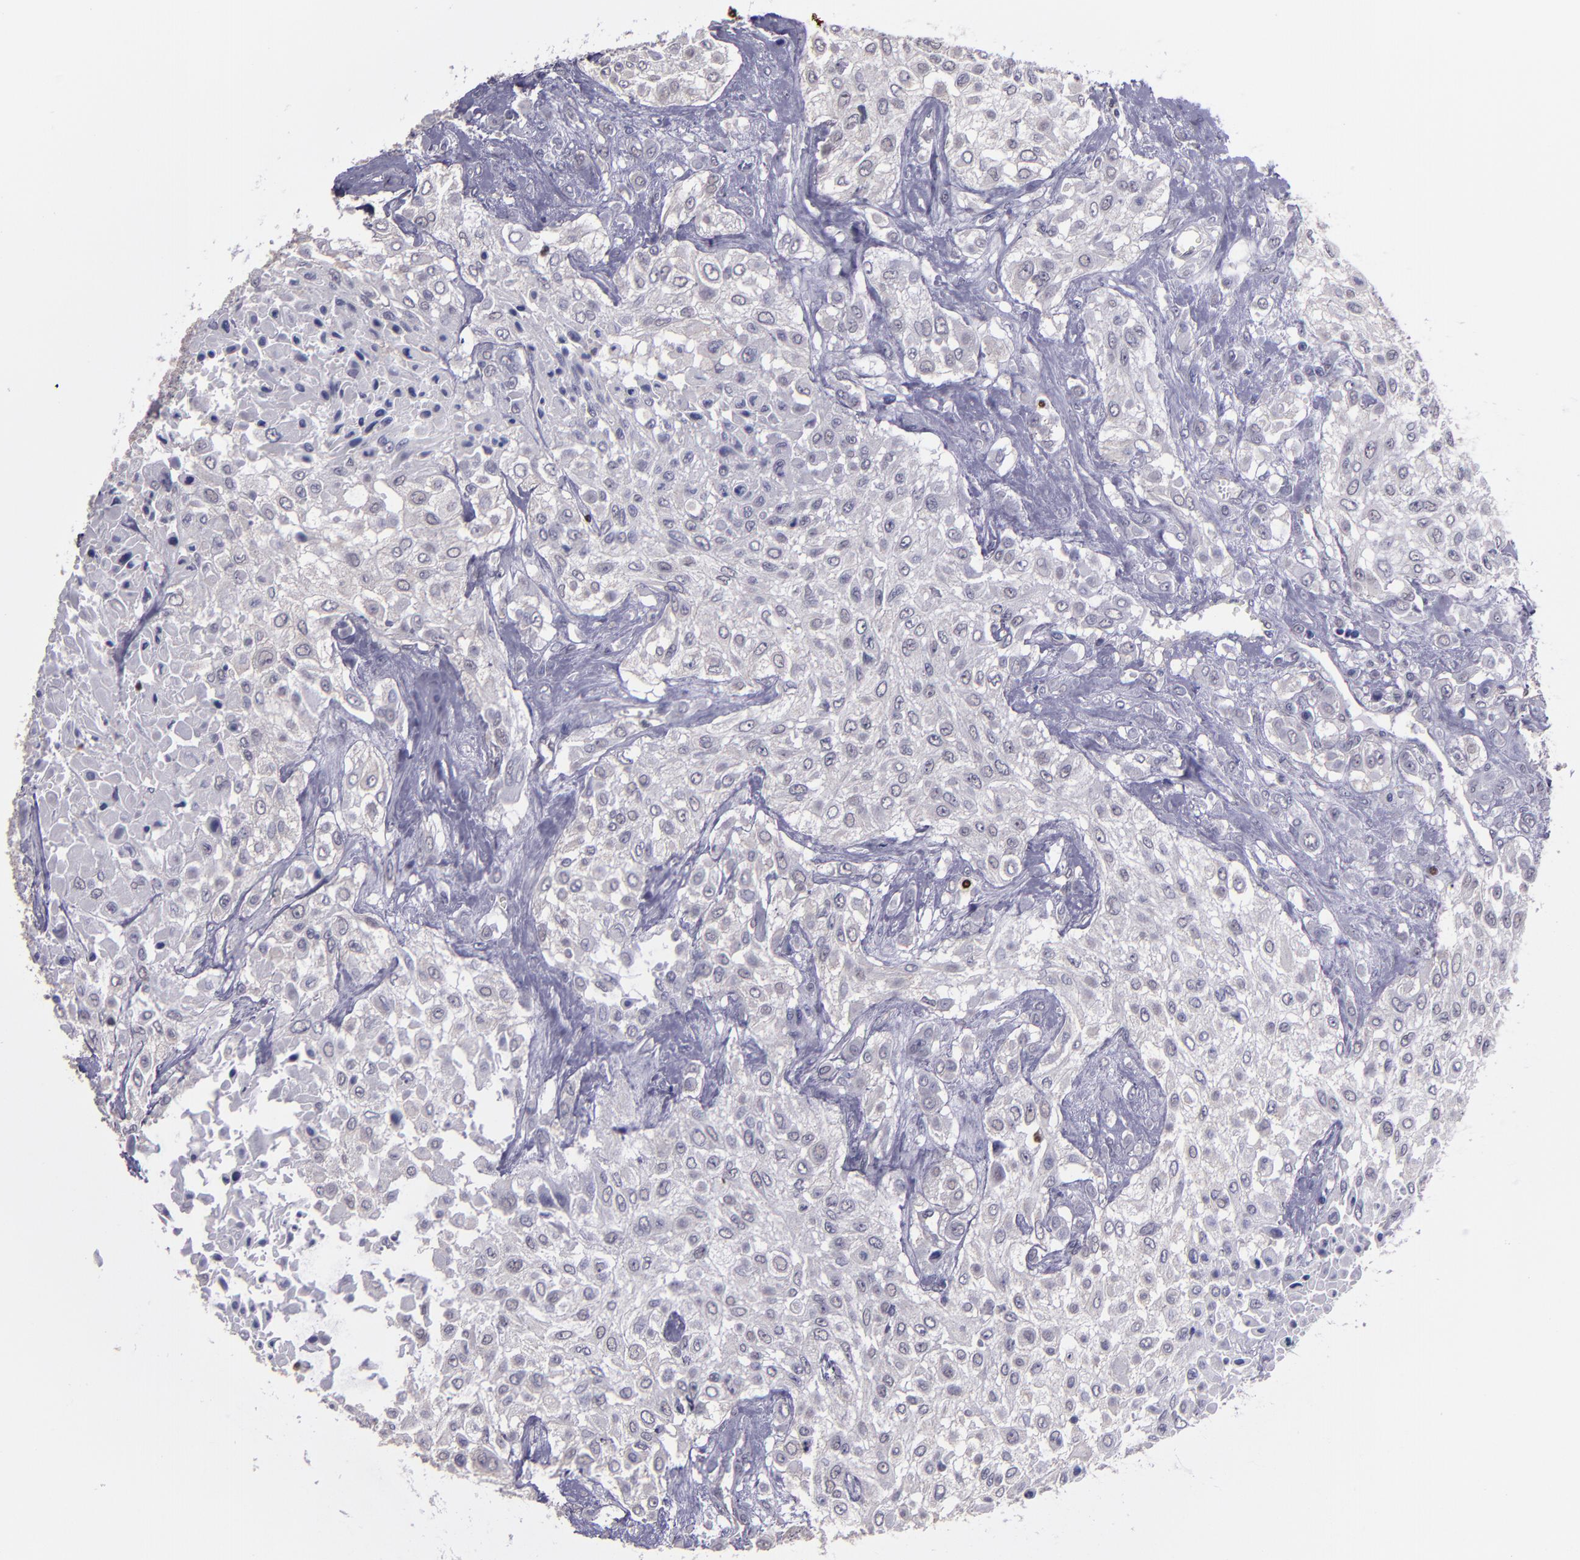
{"staining": {"intensity": "negative", "quantity": "none", "location": "none"}, "tissue": "urothelial cancer", "cell_type": "Tumor cells", "image_type": "cancer", "snomed": [{"axis": "morphology", "description": "Urothelial carcinoma, High grade"}, {"axis": "topography", "description": "Urinary bladder"}], "caption": "The immunohistochemistry (IHC) image has no significant expression in tumor cells of high-grade urothelial carcinoma tissue.", "gene": "CEBPE", "patient": {"sex": "male", "age": 57}}